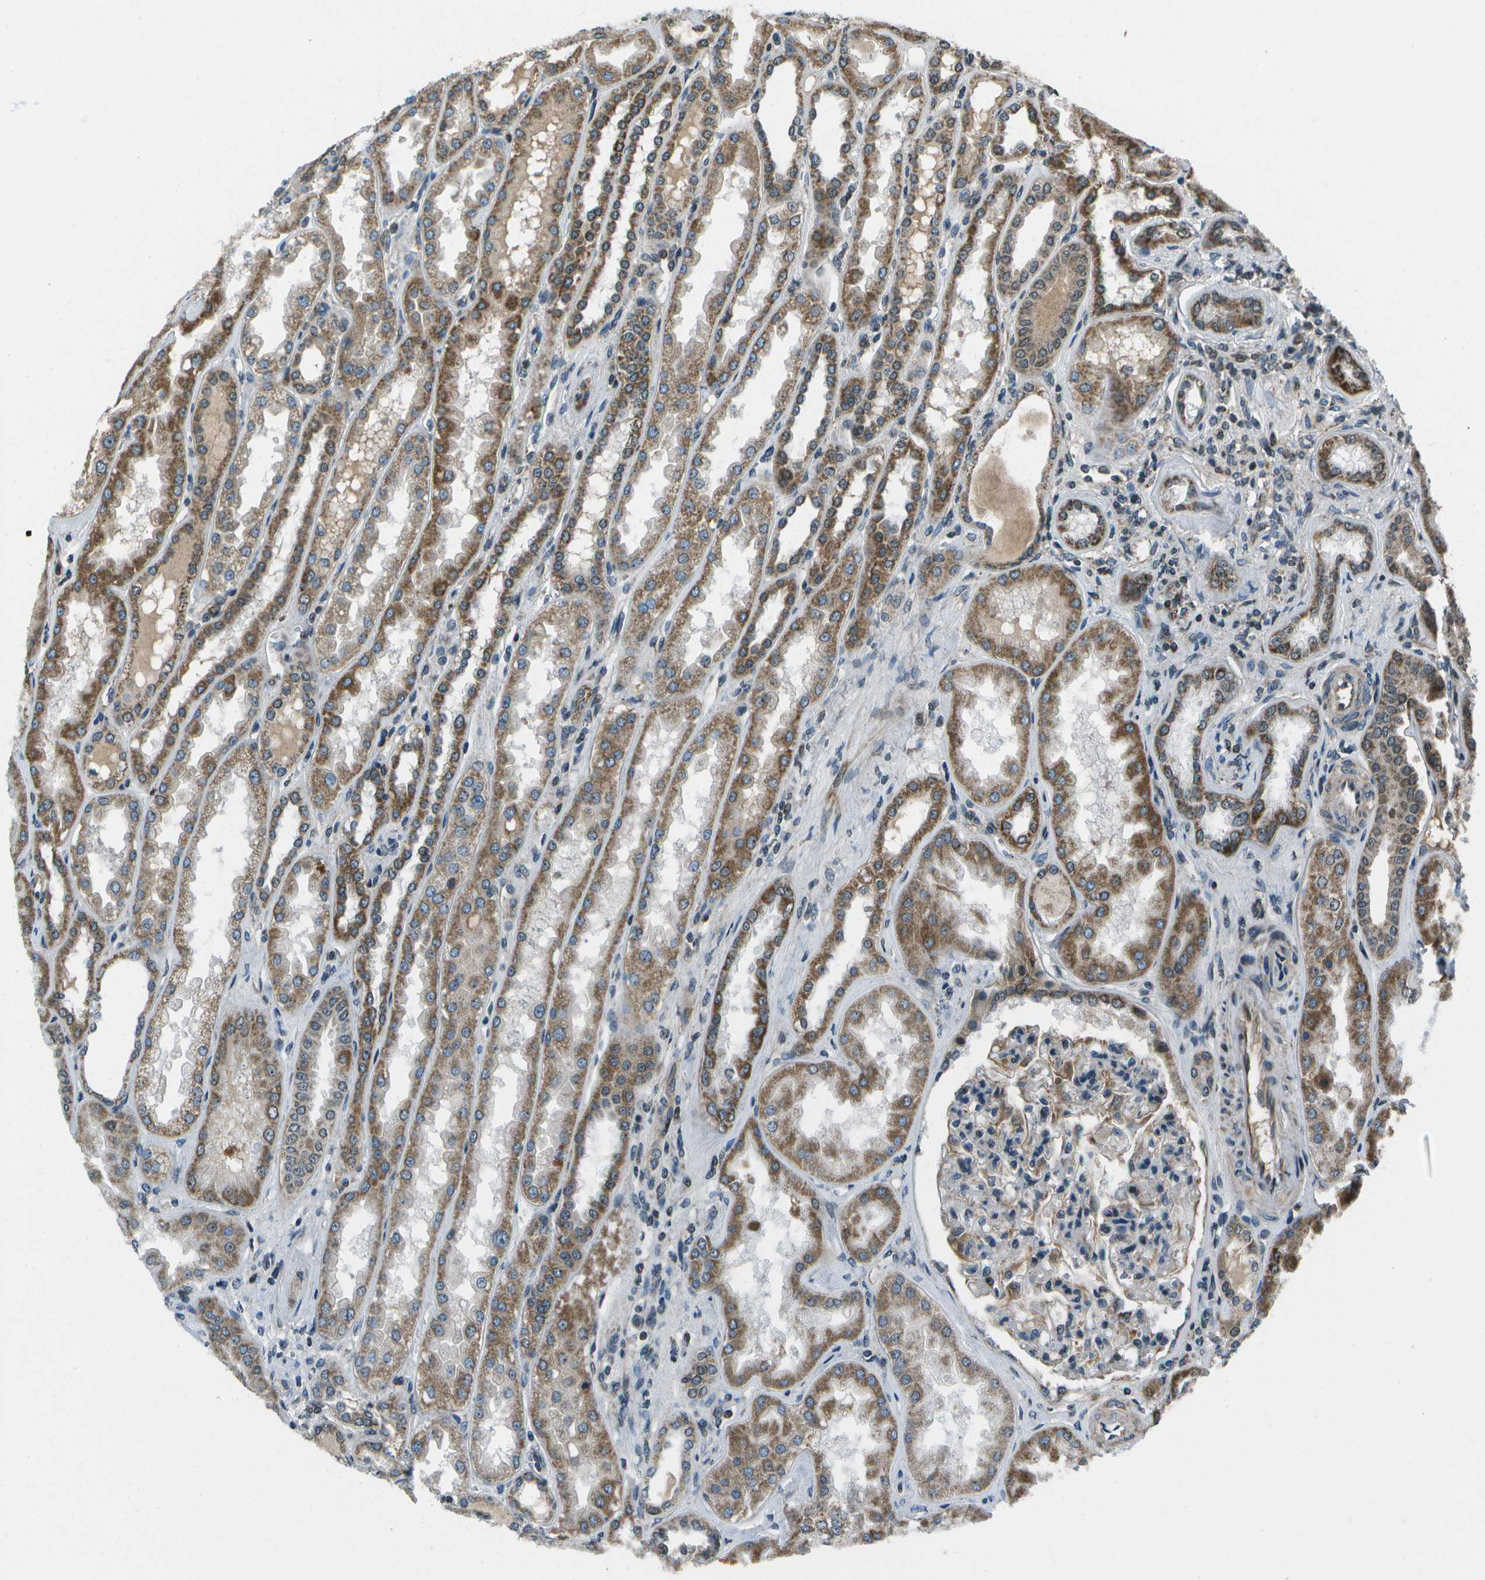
{"staining": {"intensity": "moderate", "quantity": "25%-75%", "location": "cytoplasmic/membranous"}, "tissue": "kidney", "cell_type": "Cells in glomeruli", "image_type": "normal", "snomed": [{"axis": "morphology", "description": "Normal tissue, NOS"}, {"axis": "topography", "description": "Kidney"}], "caption": "A high-resolution histopathology image shows immunohistochemistry staining of normal kidney, which displays moderate cytoplasmic/membranous expression in approximately 25%-75% of cells in glomeruli. (Stains: DAB (3,3'-diaminobenzidine) in brown, nuclei in blue, Microscopy: brightfield microscopy at high magnification).", "gene": "EIF2AK1", "patient": {"sex": "female", "age": 56}}